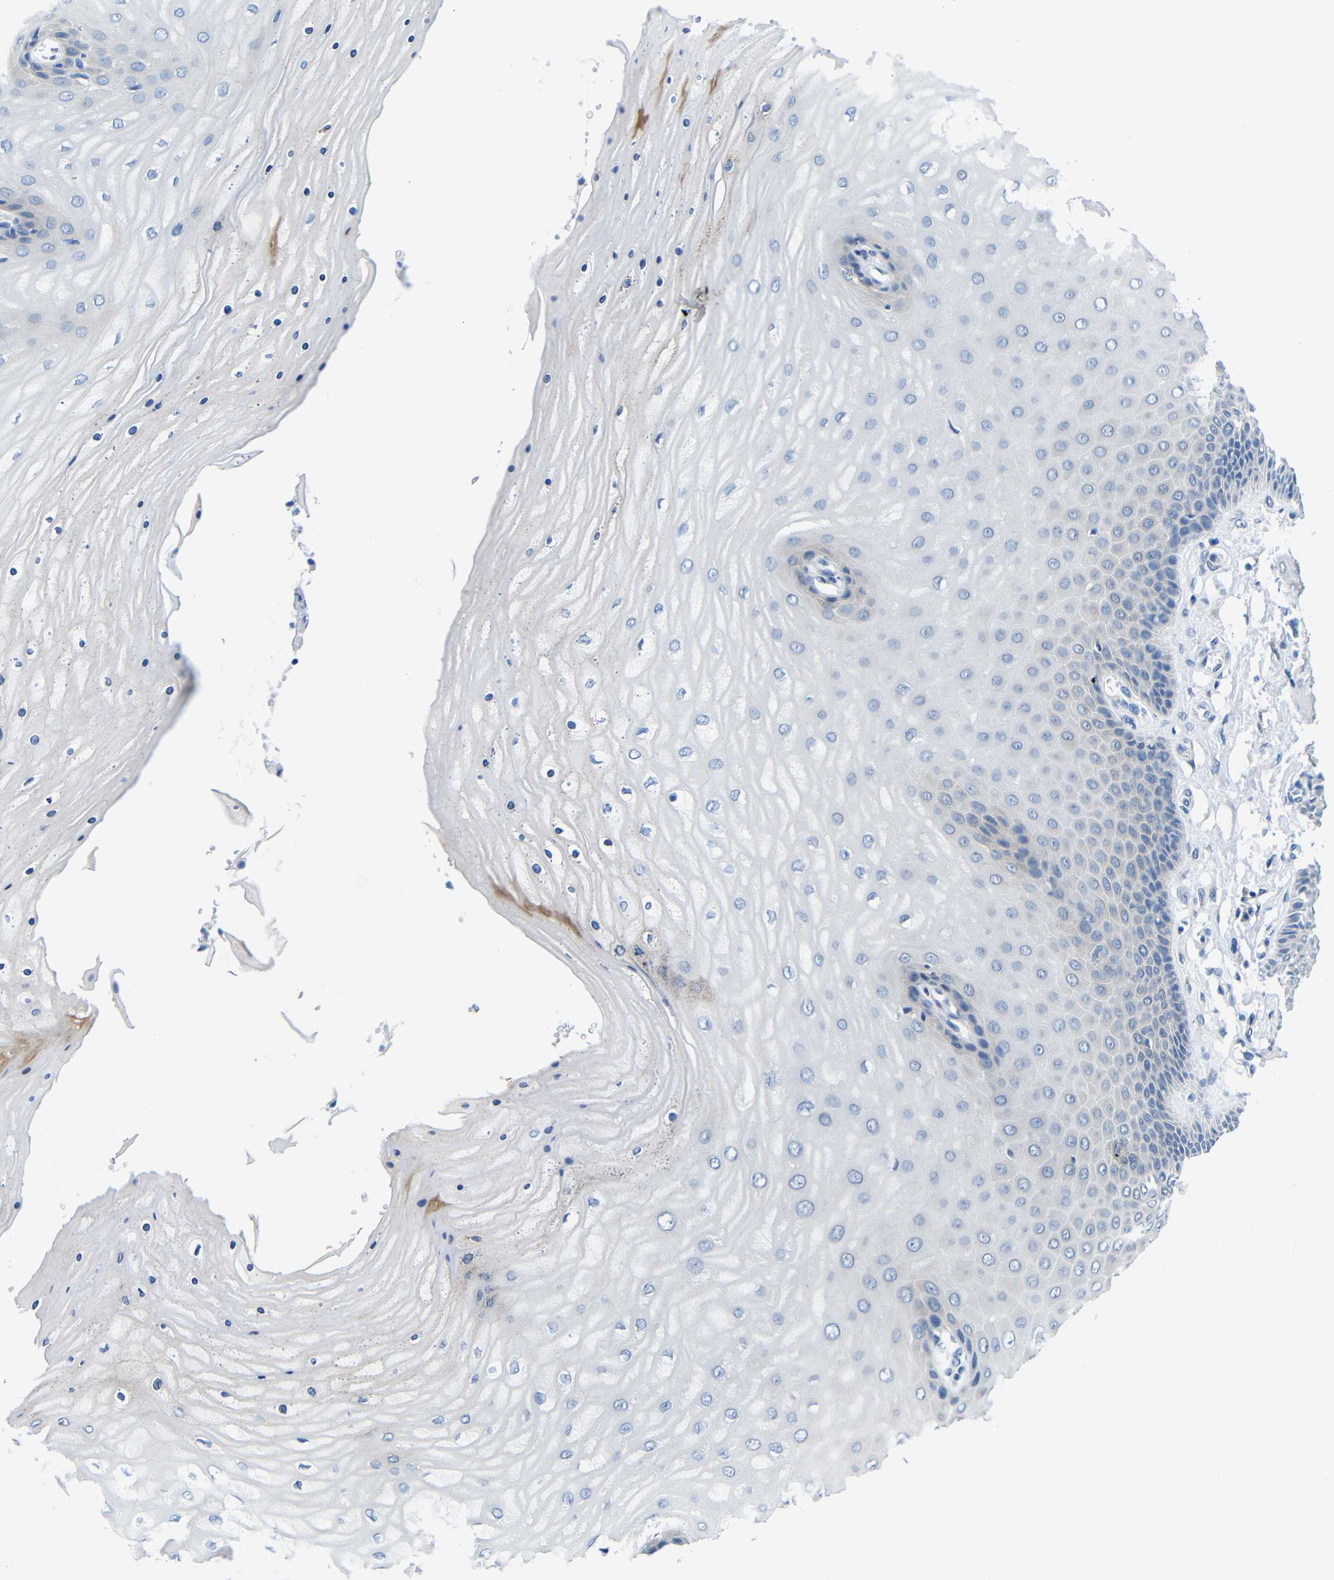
{"staining": {"intensity": "negative", "quantity": "none", "location": "none"}, "tissue": "cervix", "cell_type": "Glandular cells", "image_type": "normal", "snomed": [{"axis": "morphology", "description": "Normal tissue, NOS"}, {"axis": "topography", "description": "Cervix"}], "caption": "DAB (3,3'-diaminobenzidine) immunohistochemical staining of unremarkable cervix demonstrates no significant staining in glandular cells.", "gene": "NEGR1", "patient": {"sex": "female", "age": 55}}